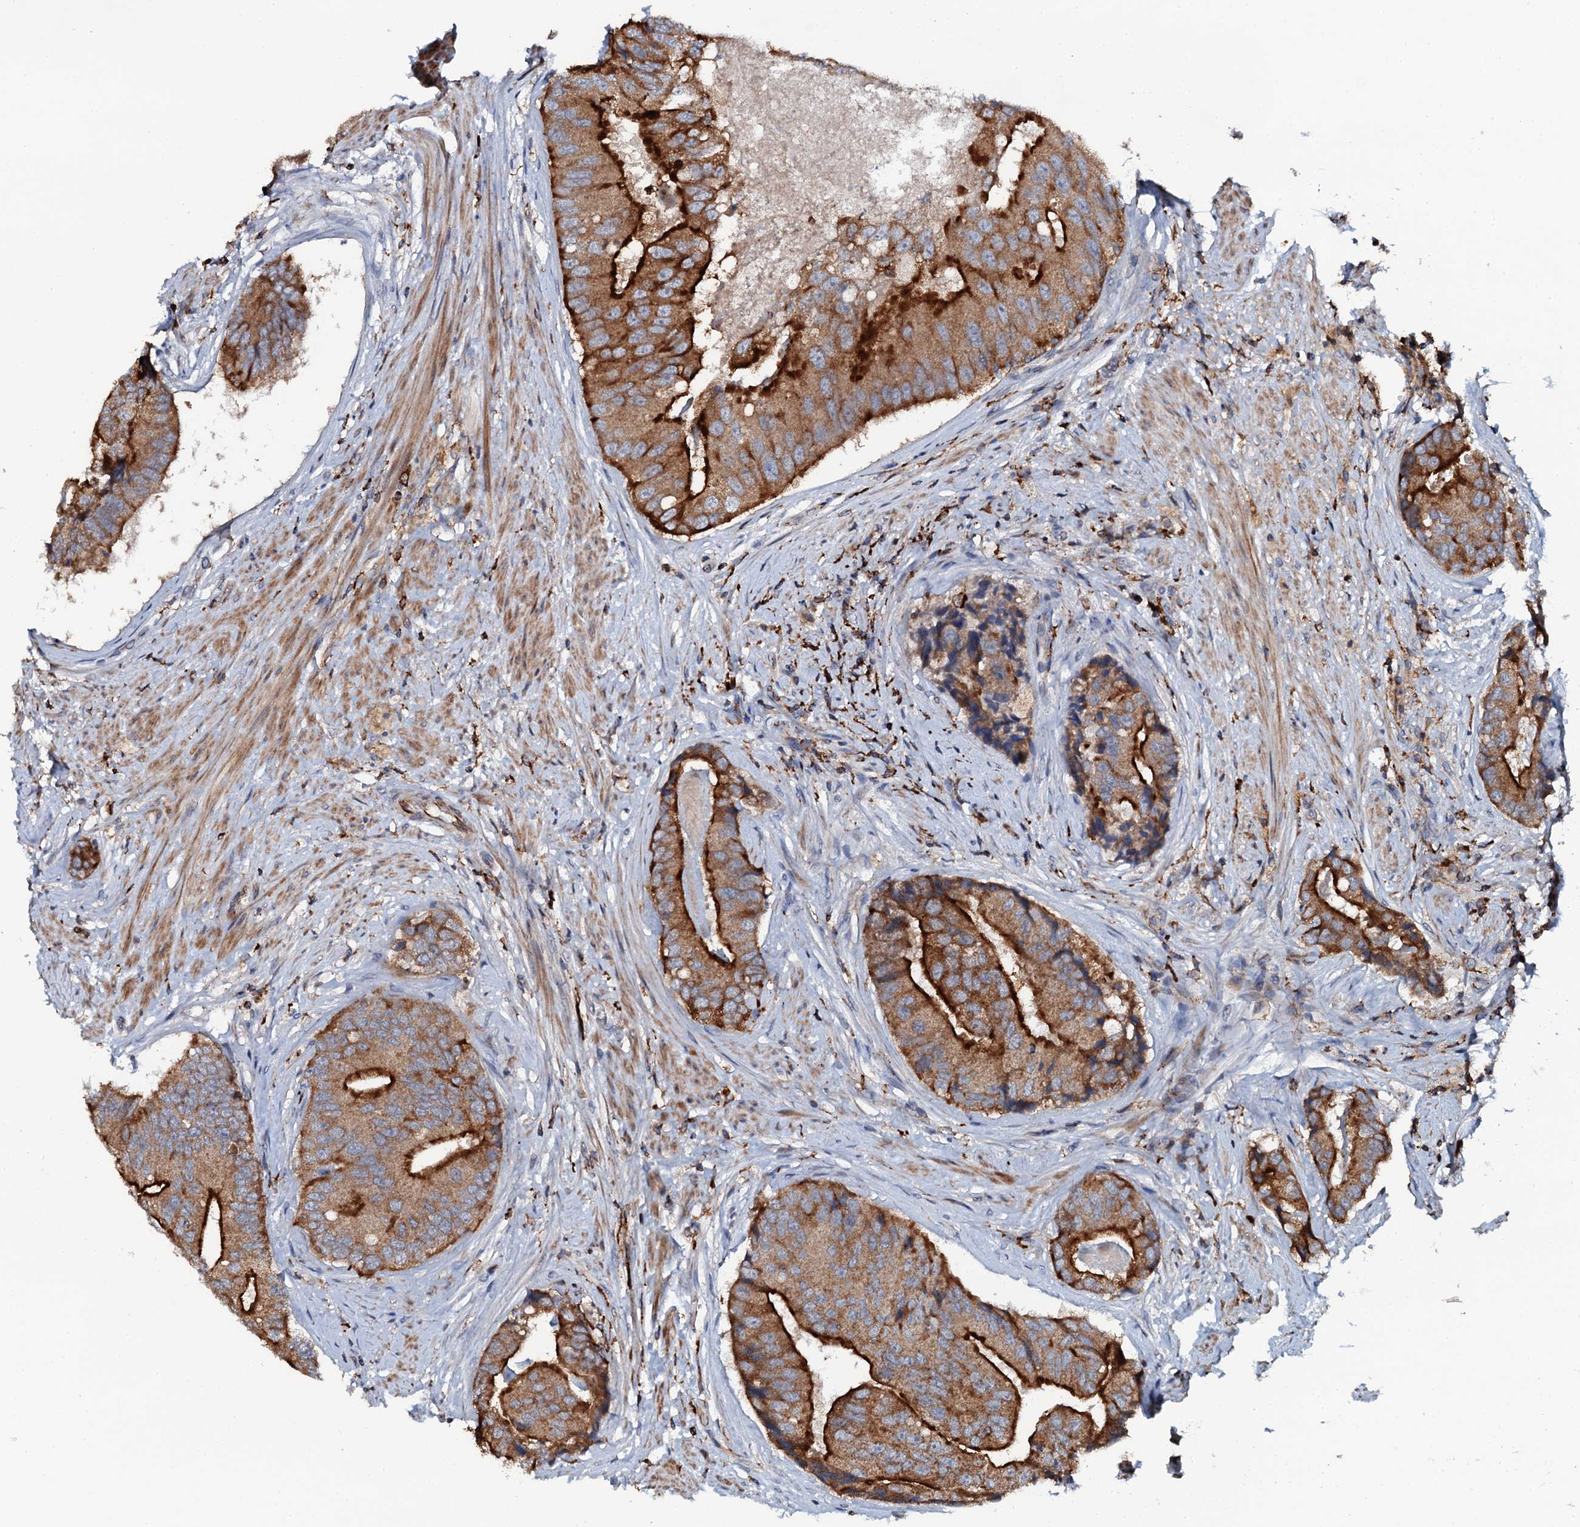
{"staining": {"intensity": "strong", "quantity": ">75%", "location": "cytoplasmic/membranous"}, "tissue": "prostate cancer", "cell_type": "Tumor cells", "image_type": "cancer", "snomed": [{"axis": "morphology", "description": "Adenocarcinoma, High grade"}, {"axis": "topography", "description": "Prostate"}], "caption": "Prostate adenocarcinoma (high-grade) stained with a protein marker reveals strong staining in tumor cells.", "gene": "VAMP8", "patient": {"sex": "male", "age": 70}}